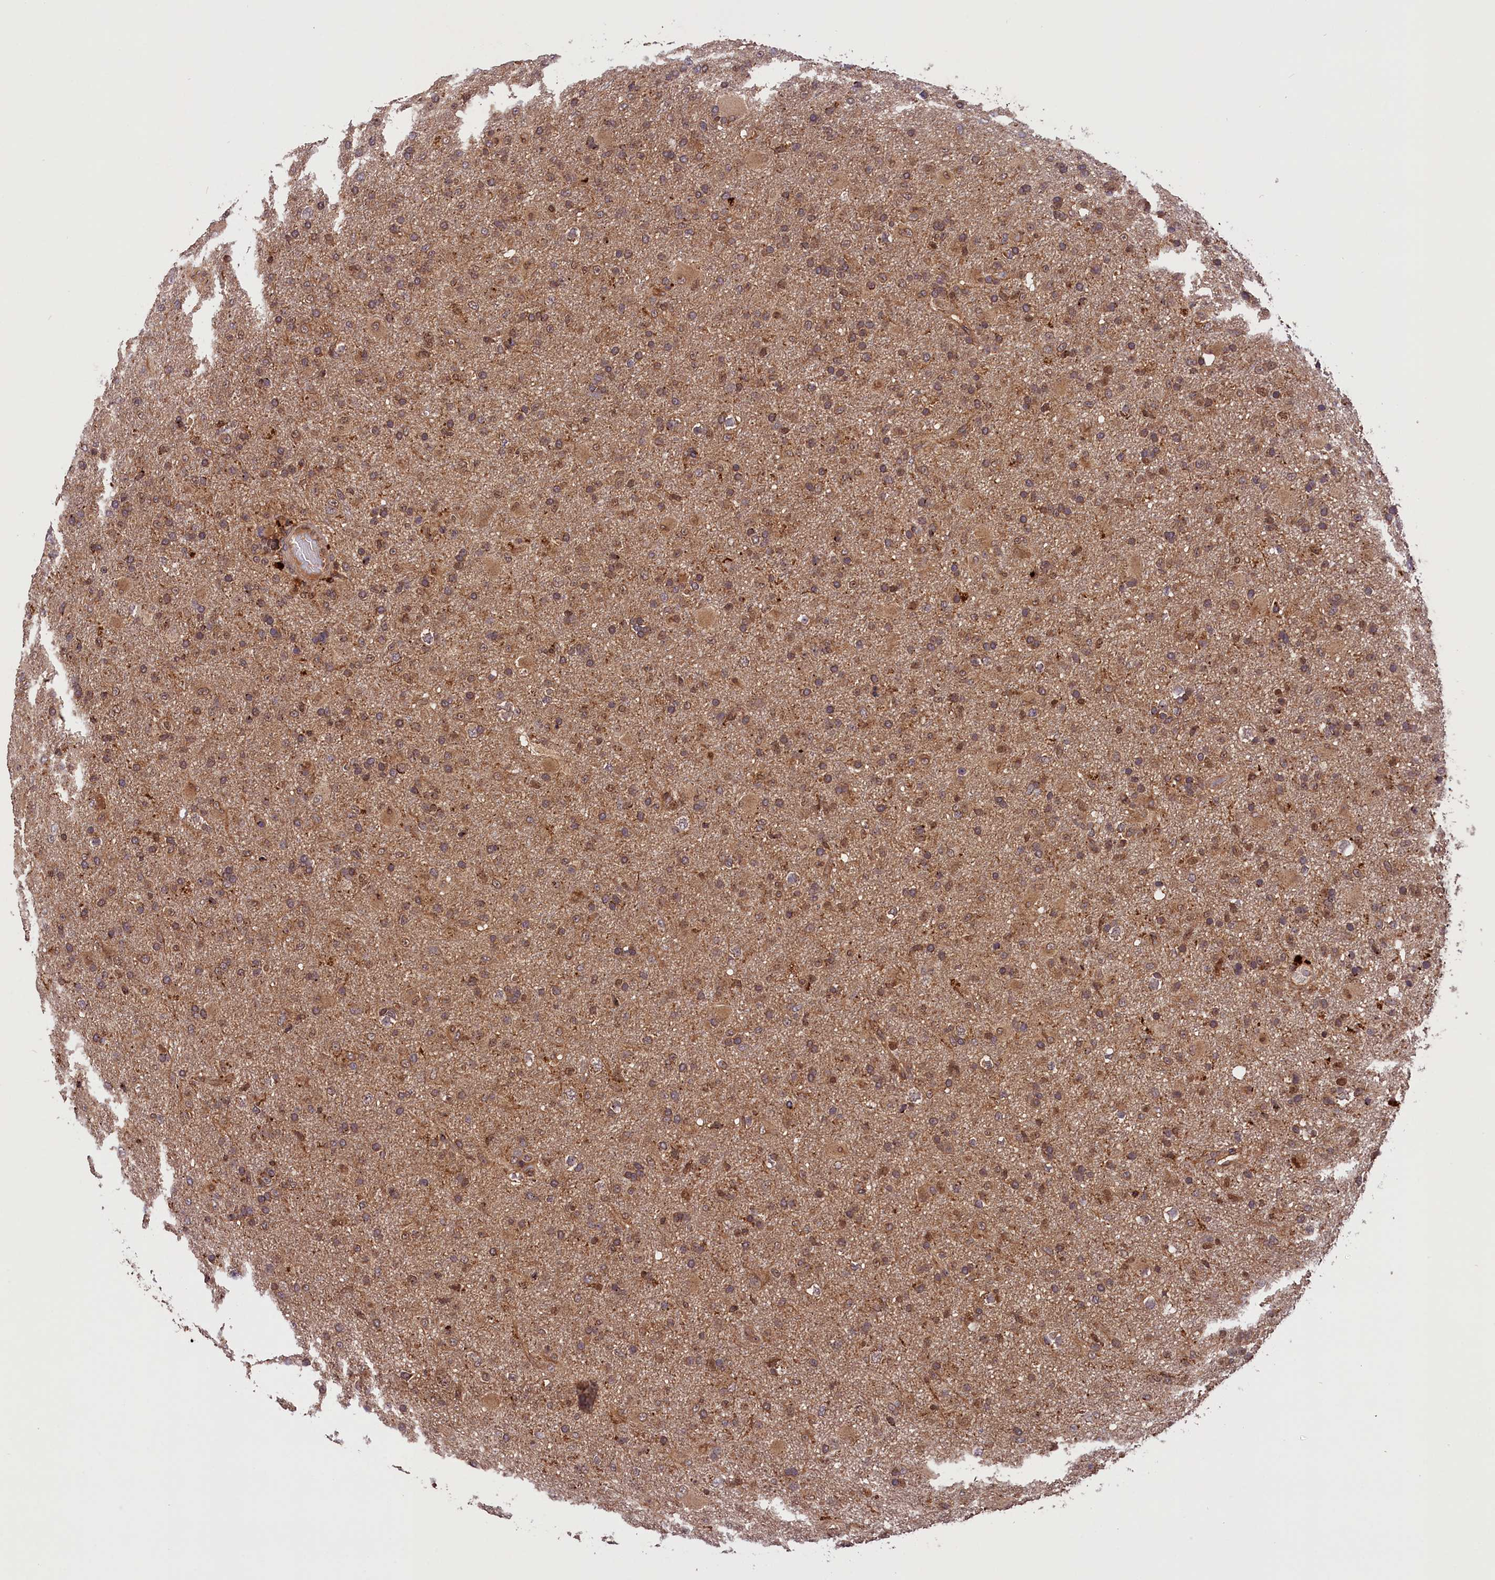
{"staining": {"intensity": "moderate", "quantity": "25%-75%", "location": "cytoplasmic/membranous"}, "tissue": "glioma", "cell_type": "Tumor cells", "image_type": "cancer", "snomed": [{"axis": "morphology", "description": "Glioma, malignant, Low grade"}, {"axis": "topography", "description": "Brain"}], "caption": "Human low-grade glioma (malignant) stained with a brown dye displays moderate cytoplasmic/membranous positive positivity in approximately 25%-75% of tumor cells.", "gene": "IST1", "patient": {"sex": "male", "age": 65}}